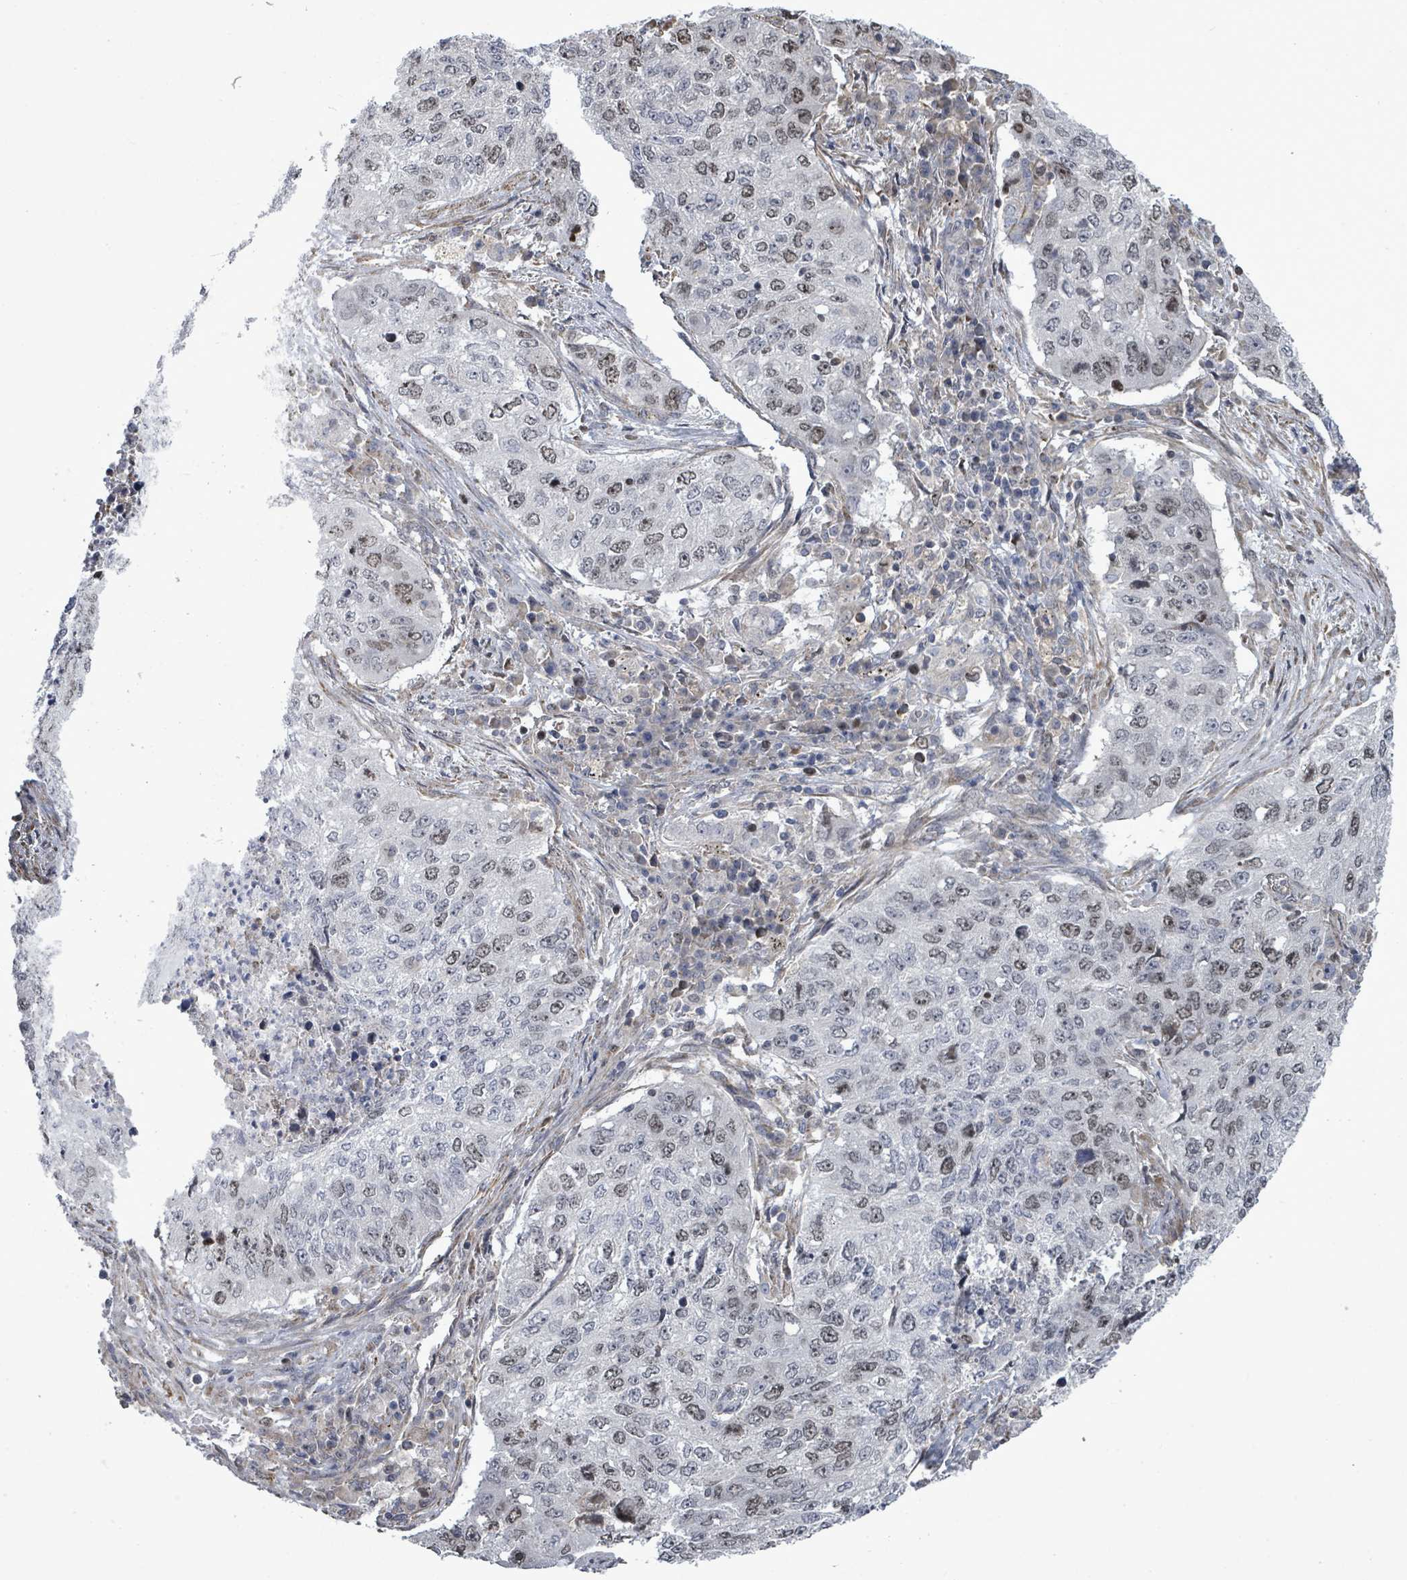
{"staining": {"intensity": "weak", "quantity": "25%-75%", "location": "nuclear"}, "tissue": "lung cancer", "cell_type": "Tumor cells", "image_type": "cancer", "snomed": [{"axis": "morphology", "description": "Squamous cell carcinoma, NOS"}, {"axis": "topography", "description": "Lung"}], "caption": "Immunohistochemical staining of human lung squamous cell carcinoma shows weak nuclear protein staining in about 25%-75% of tumor cells. (Brightfield microscopy of DAB IHC at high magnification).", "gene": "PAPSS1", "patient": {"sex": "female", "age": 63}}